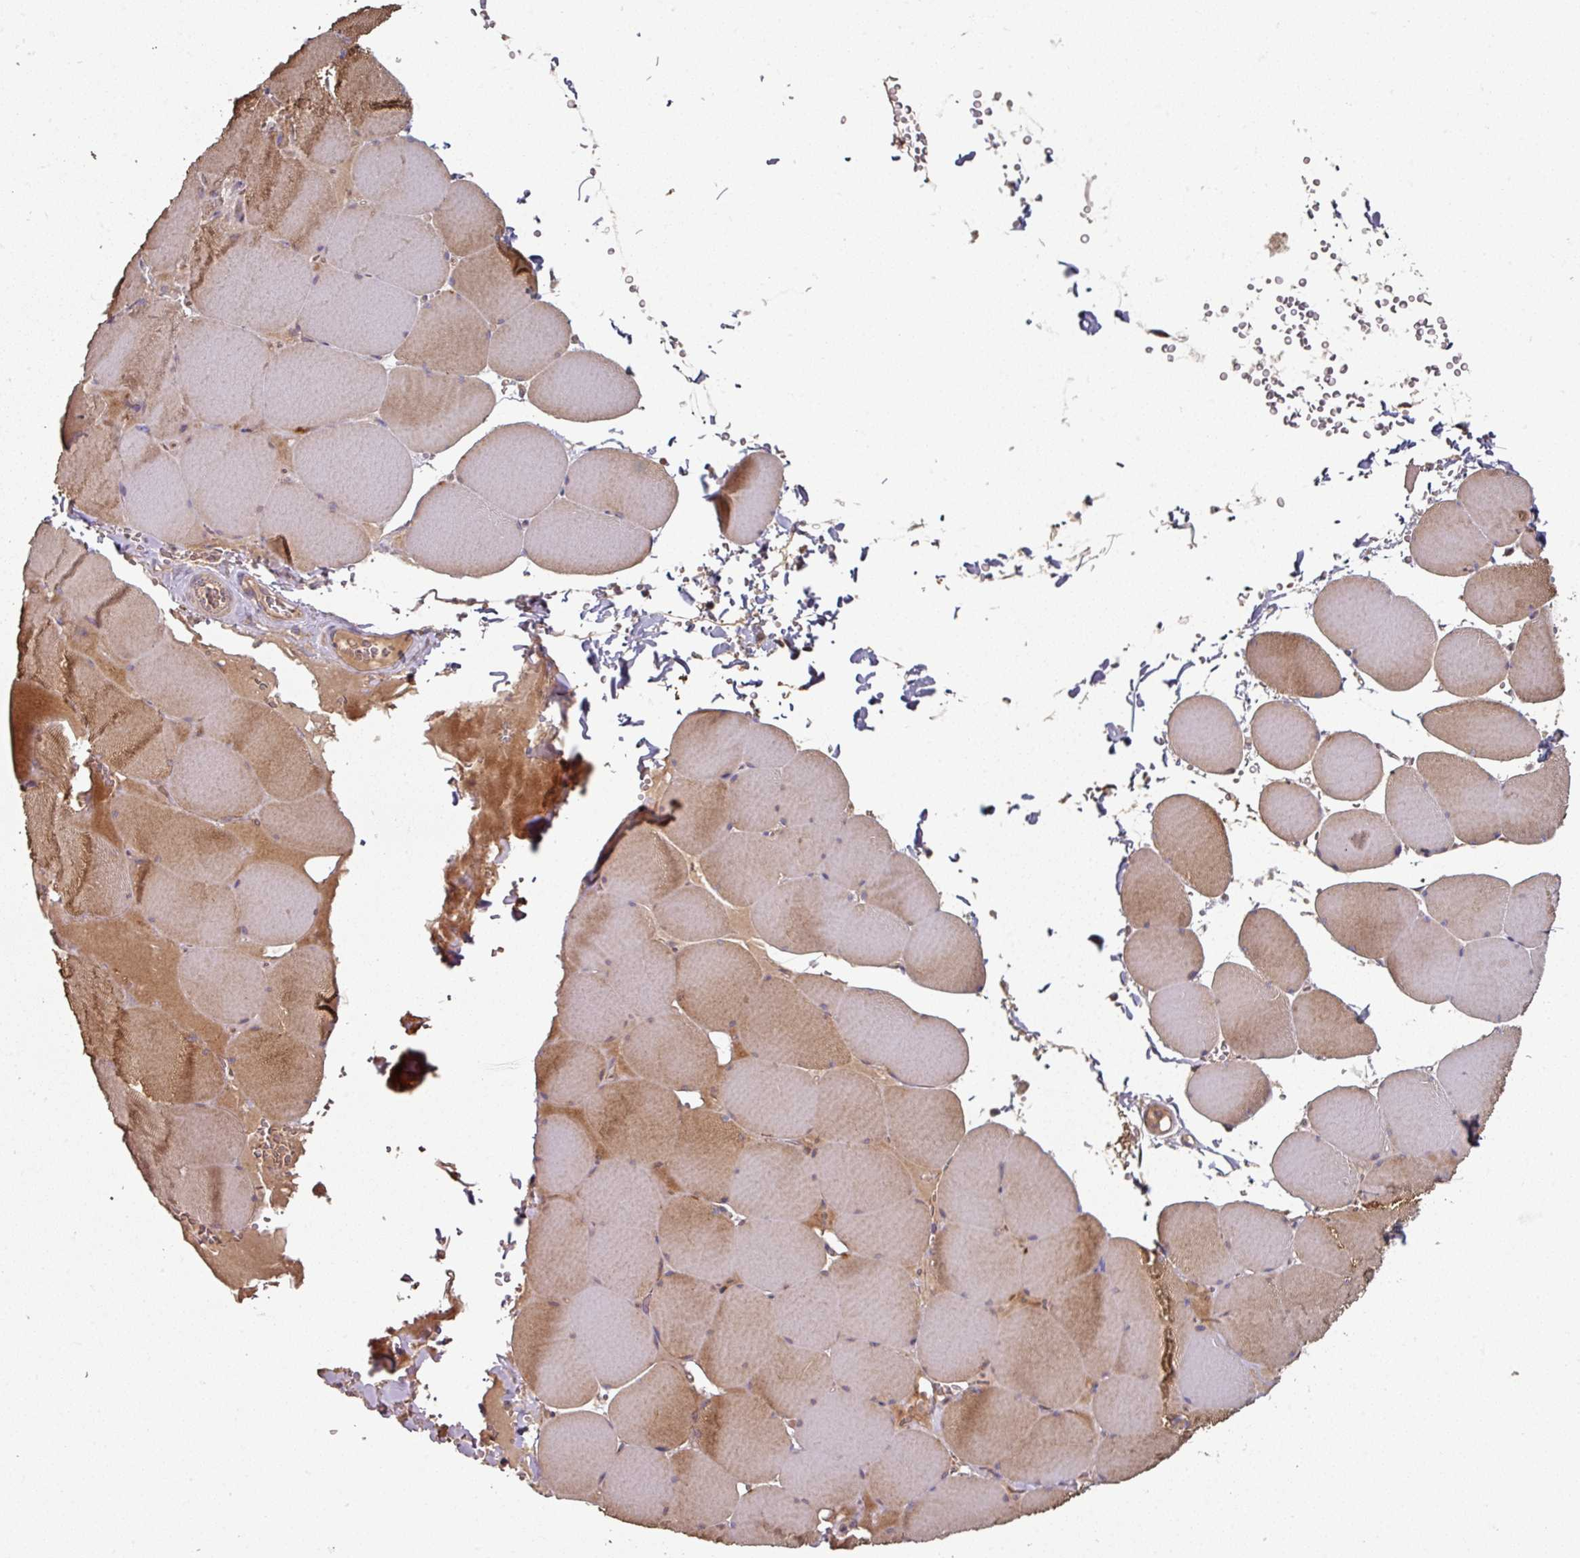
{"staining": {"intensity": "moderate", "quantity": ">75%", "location": "cytoplasmic/membranous"}, "tissue": "skeletal muscle", "cell_type": "Myocytes", "image_type": "normal", "snomed": [{"axis": "morphology", "description": "Normal tissue, NOS"}, {"axis": "topography", "description": "Skeletal muscle"}, {"axis": "topography", "description": "Head-Neck"}], "caption": "High-magnification brightfield microscopy of benign skeletal muscle stained with DAB (3,3'-diaminobenzidine) (brown) and counterstained with hematoxylin (blue). myocytes exhibit moderate cytoplasmic/membranous positivity is seen in approximately>75% of cells.", "gene": "DNAJC7", "patient": {"sex": "male", "age": 66}}